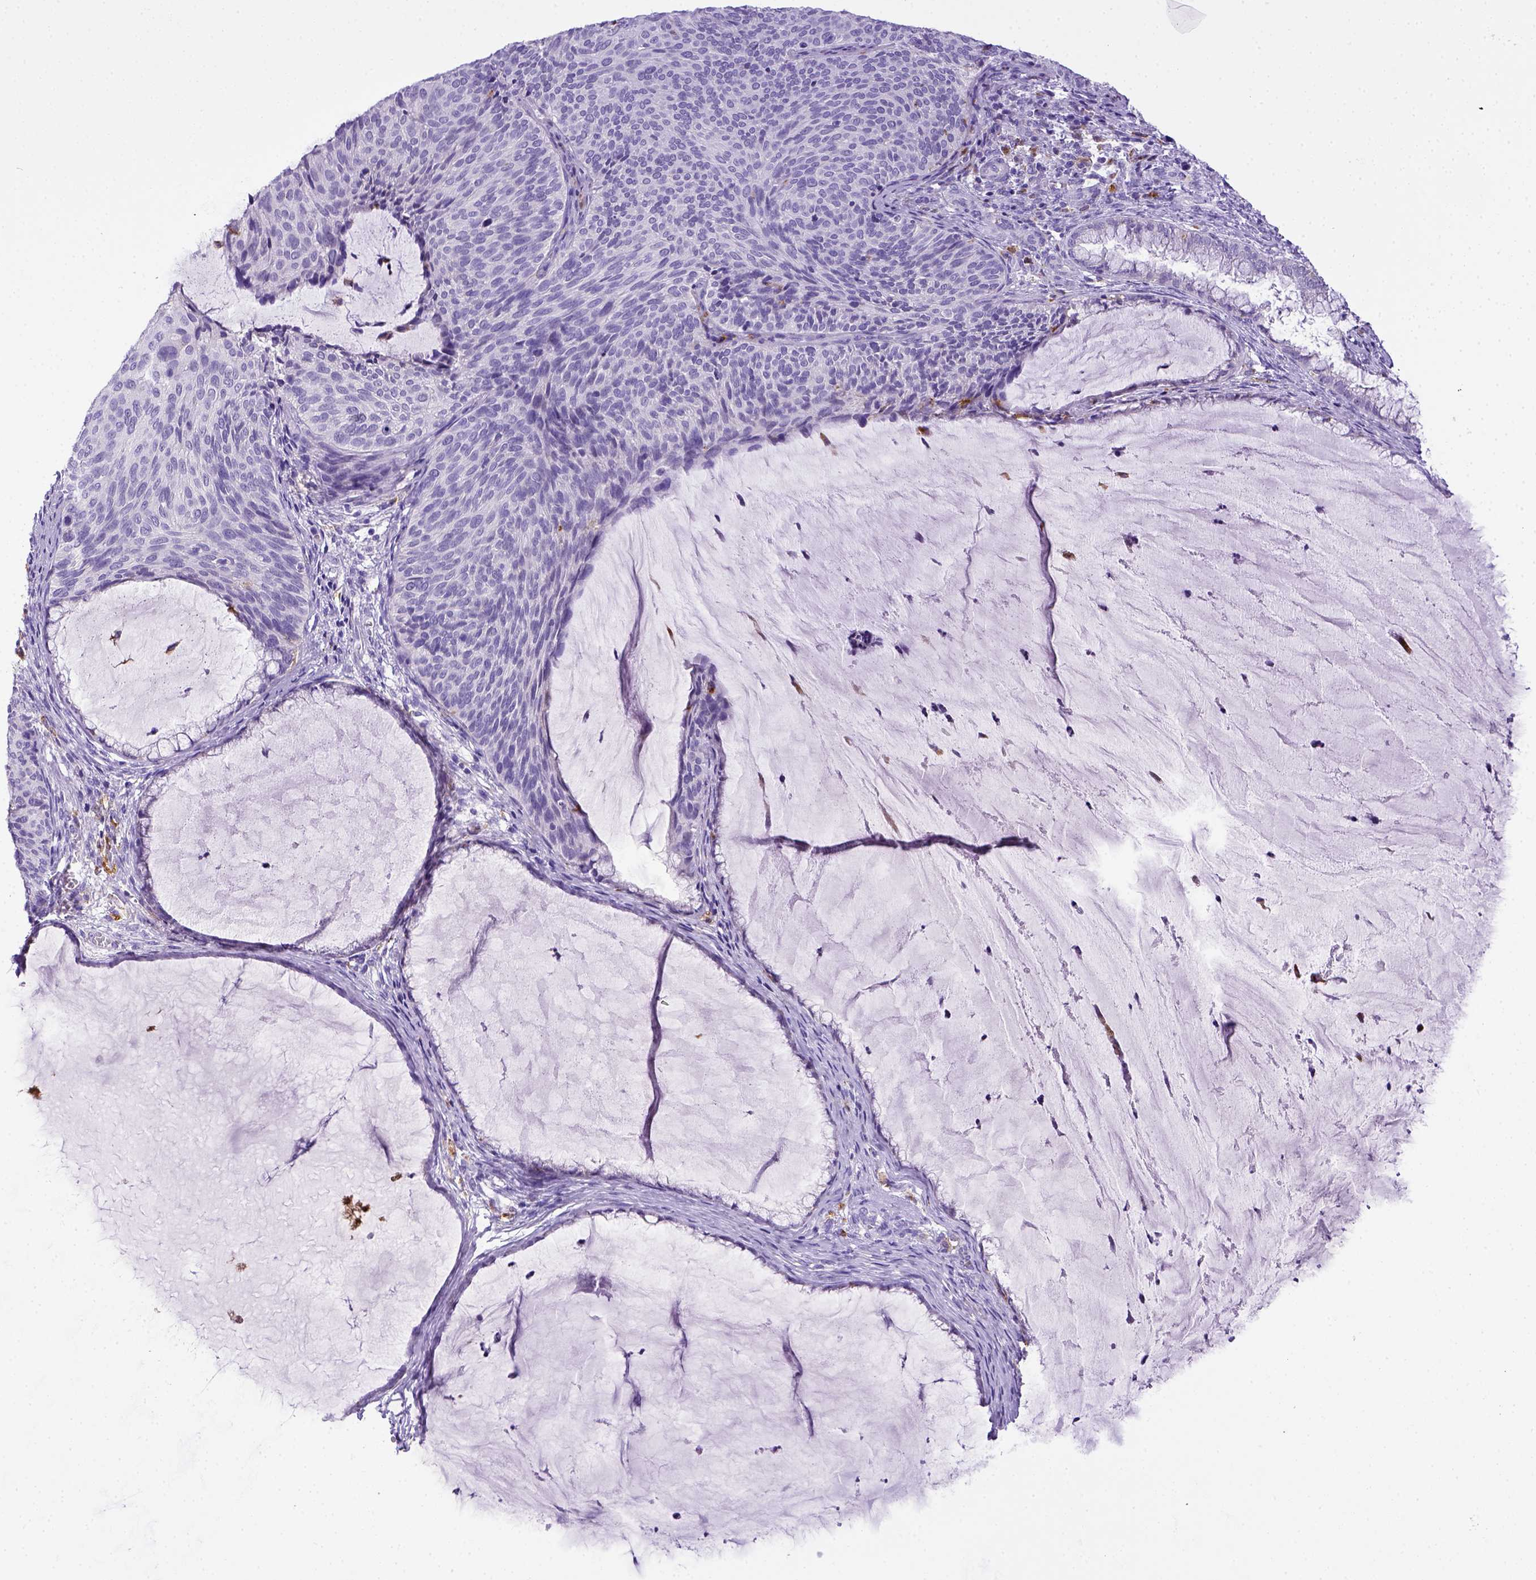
{"staining": {"intensity": "negative", "quantity": "none", "location": "none"}, "tissue": "cervical cancer", "cell_type": "Tumor cells", "image_type": "cancer", "snomed": [{"axis": "morphology", "description": "Squamous cell carcinoma, NOS"}, {"axis": "topography", "description": "Cervix"}], "caption": "The histopathology image shows no staining of tumor cells in cervical squamous cell carcinoma.", "gene": "CD68", "patient": {"sex": "female", "age": 36}}